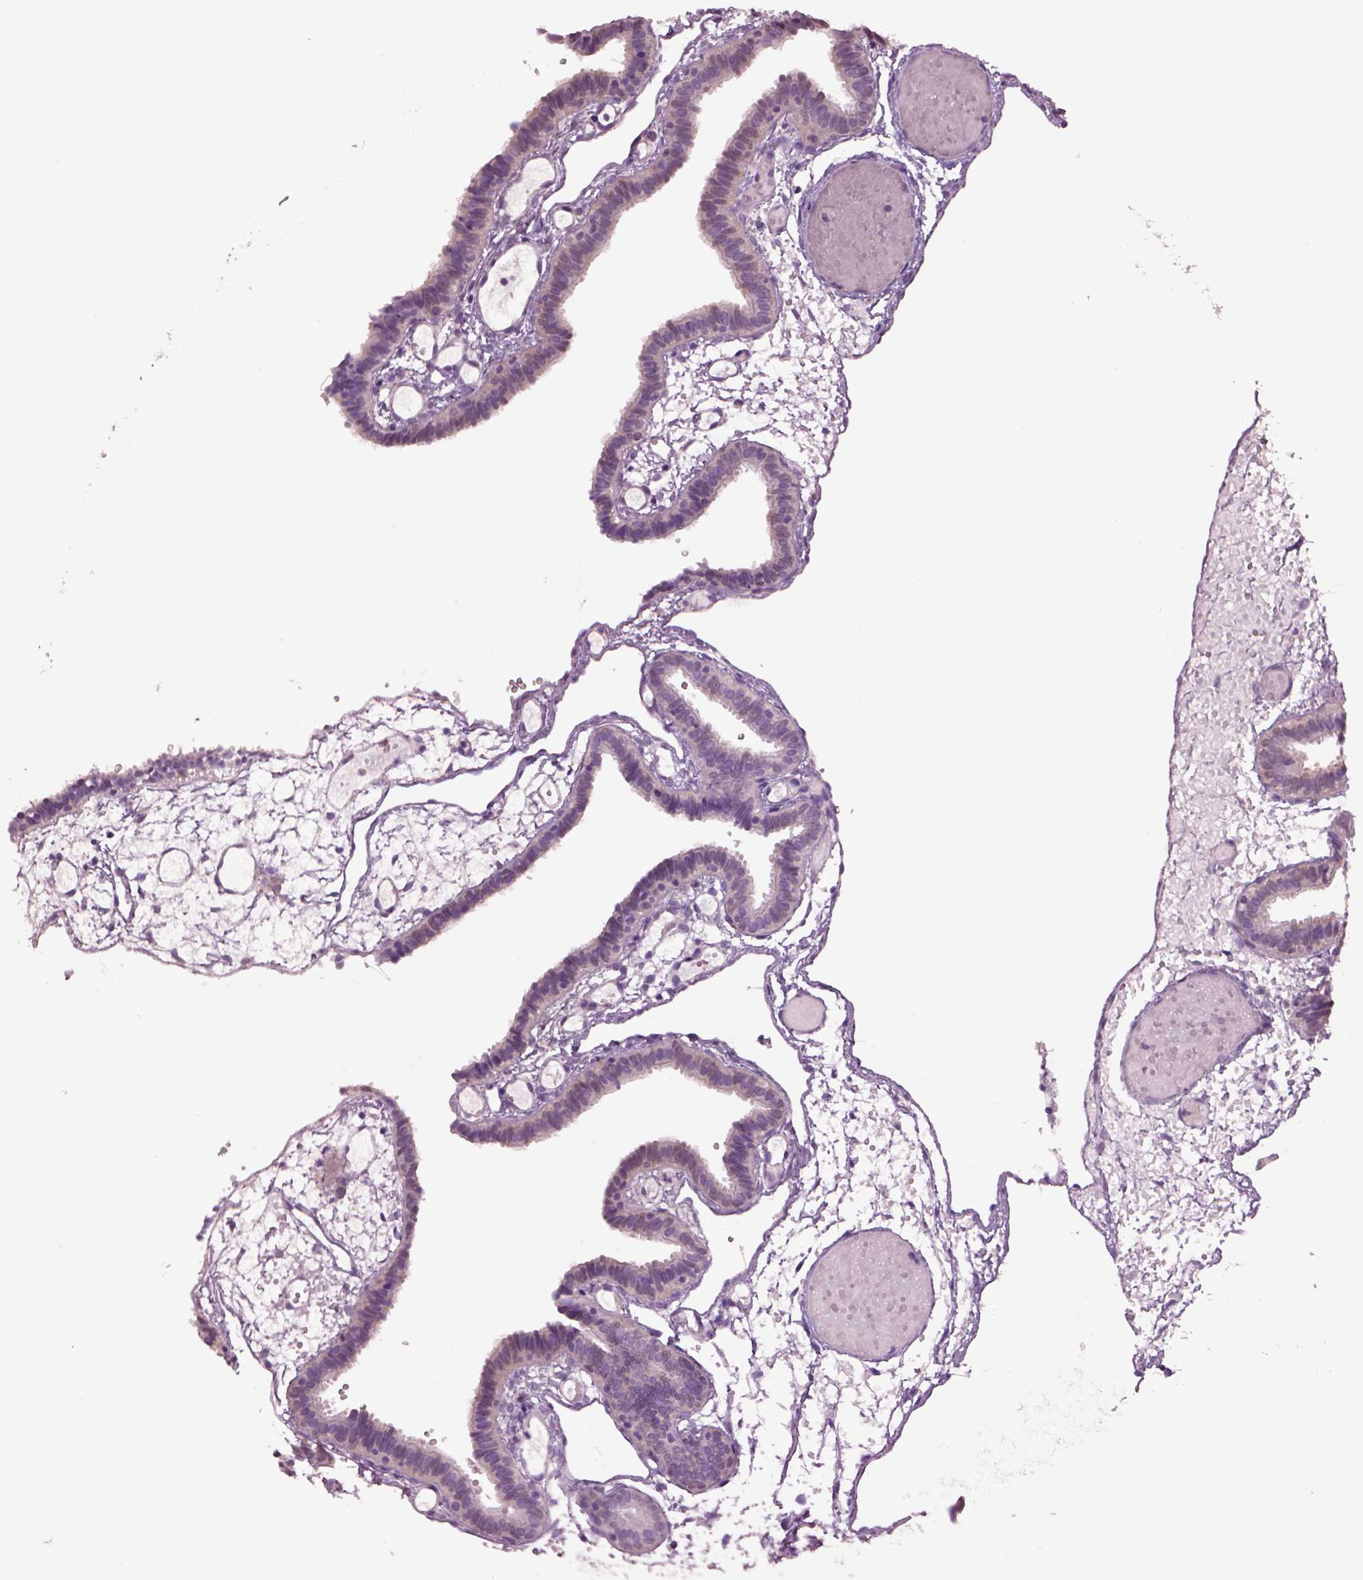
{"staining": {"intensity": "negative", "quantity": "none", "location": "none"}, "tissue": "fallopian tube", "cell_type": "Glandular cells", "image_type": "normal", "snomed": [{"axis": "morphology", "description": "Normal tissue, NOS"}, {"axis": "topography", "description": "Fallopian tube"}], "caption": "IHC image of benign human fallopian tube stained for a protein (brown), which reveals no positivity in glandular cells. (Brightfield microscopy of DAB IHC at high magnification).", "gene": "CLPSL1", "patient": {"sex": "female", "age": 37}}